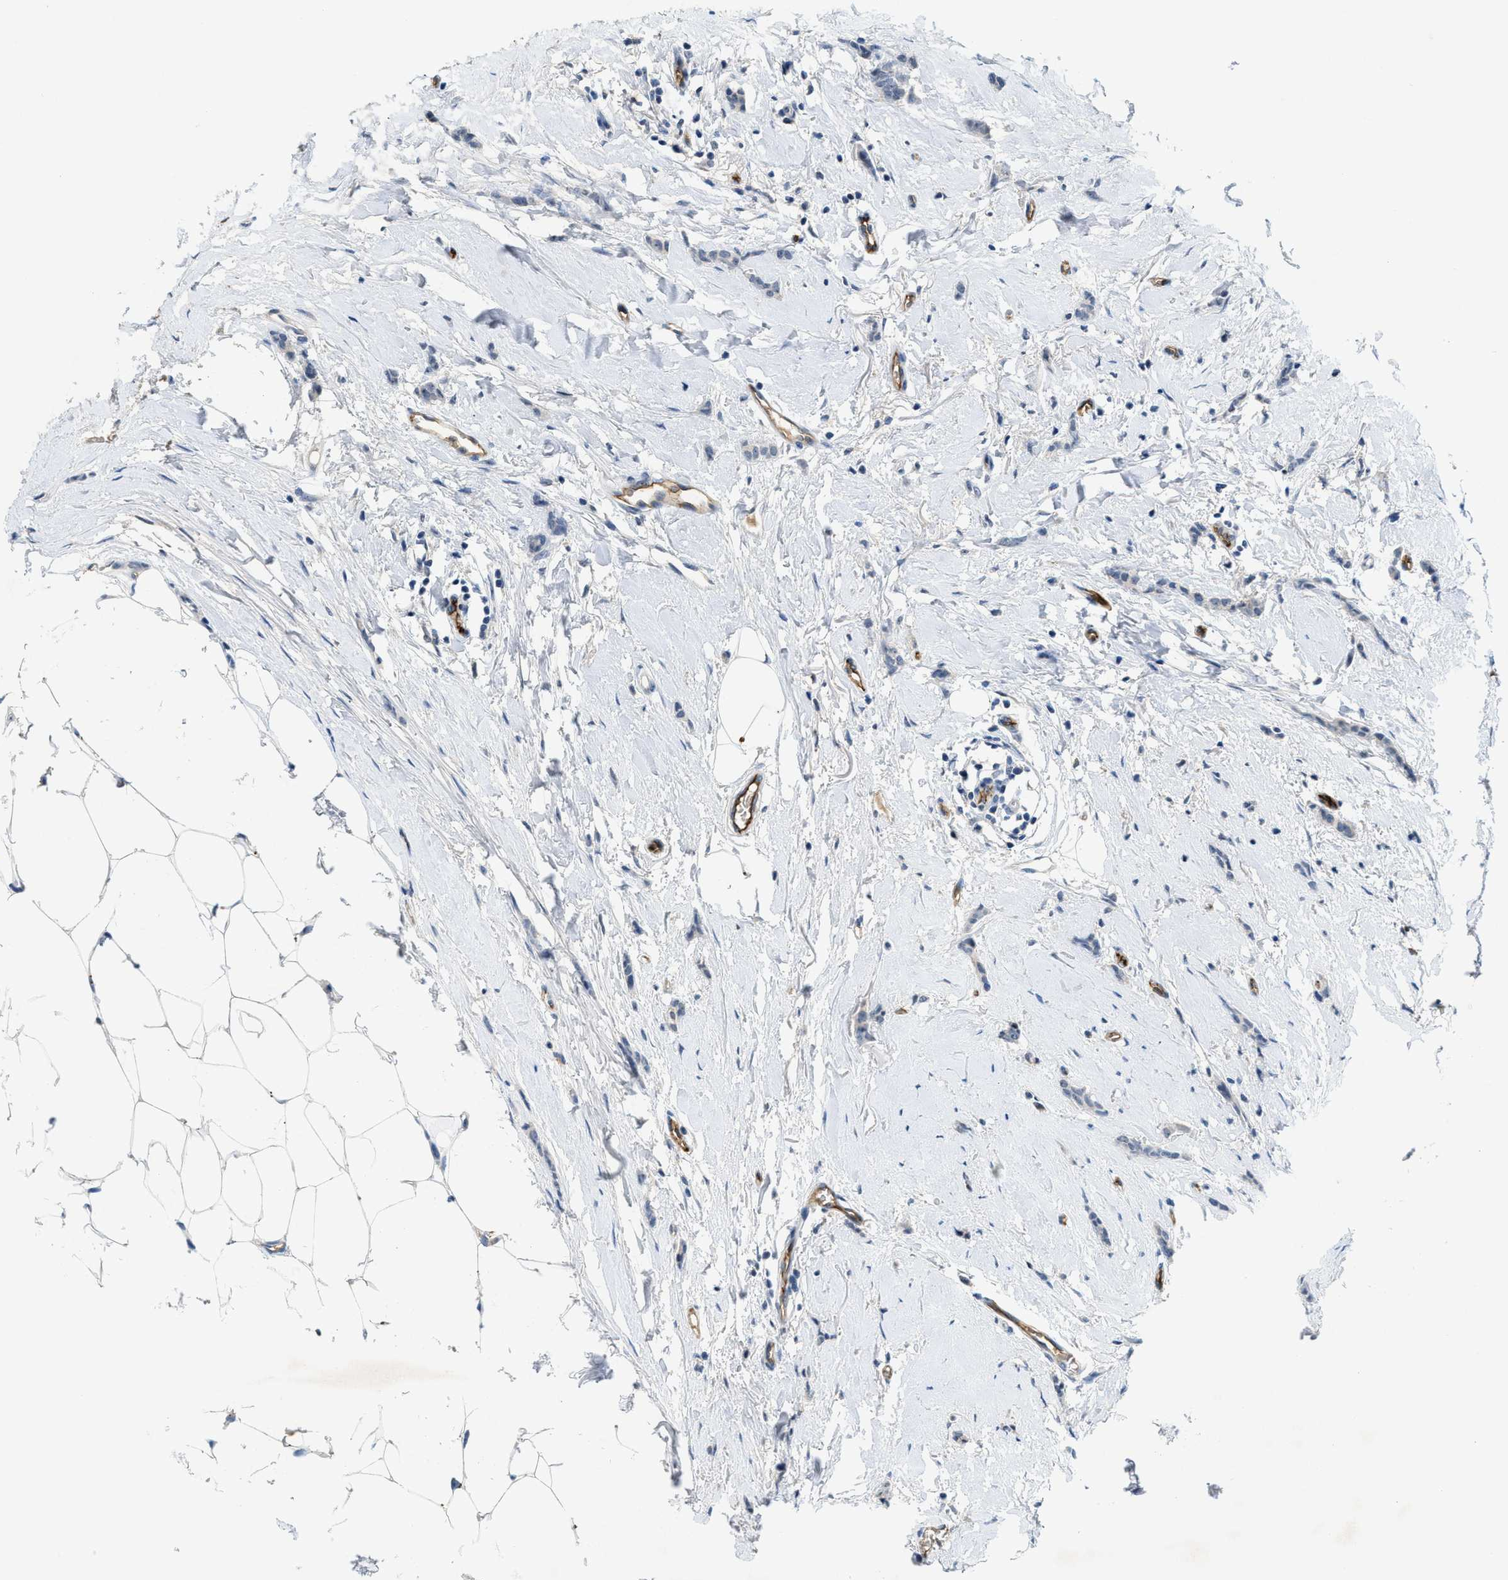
{"staining": {"intensity": "negative", "quantity": "none", "location": "none"}, "tissue": "breast cancer", "cell_type": "Tumor cells", "image_type": "cancer", "snomed": [{"axis": "morphology", "description": "Lobular carcinoma"}, {"axis": "topography", "description": "Skin"}, {"axis": "topography", "description": "Breast"}], "caption": "Immunohistochemical staining of human breast cancer reveals no significant expression in tumor cells.", "gene": "SLCO2A1", "patient": {"sex": "female", "age": 46}}